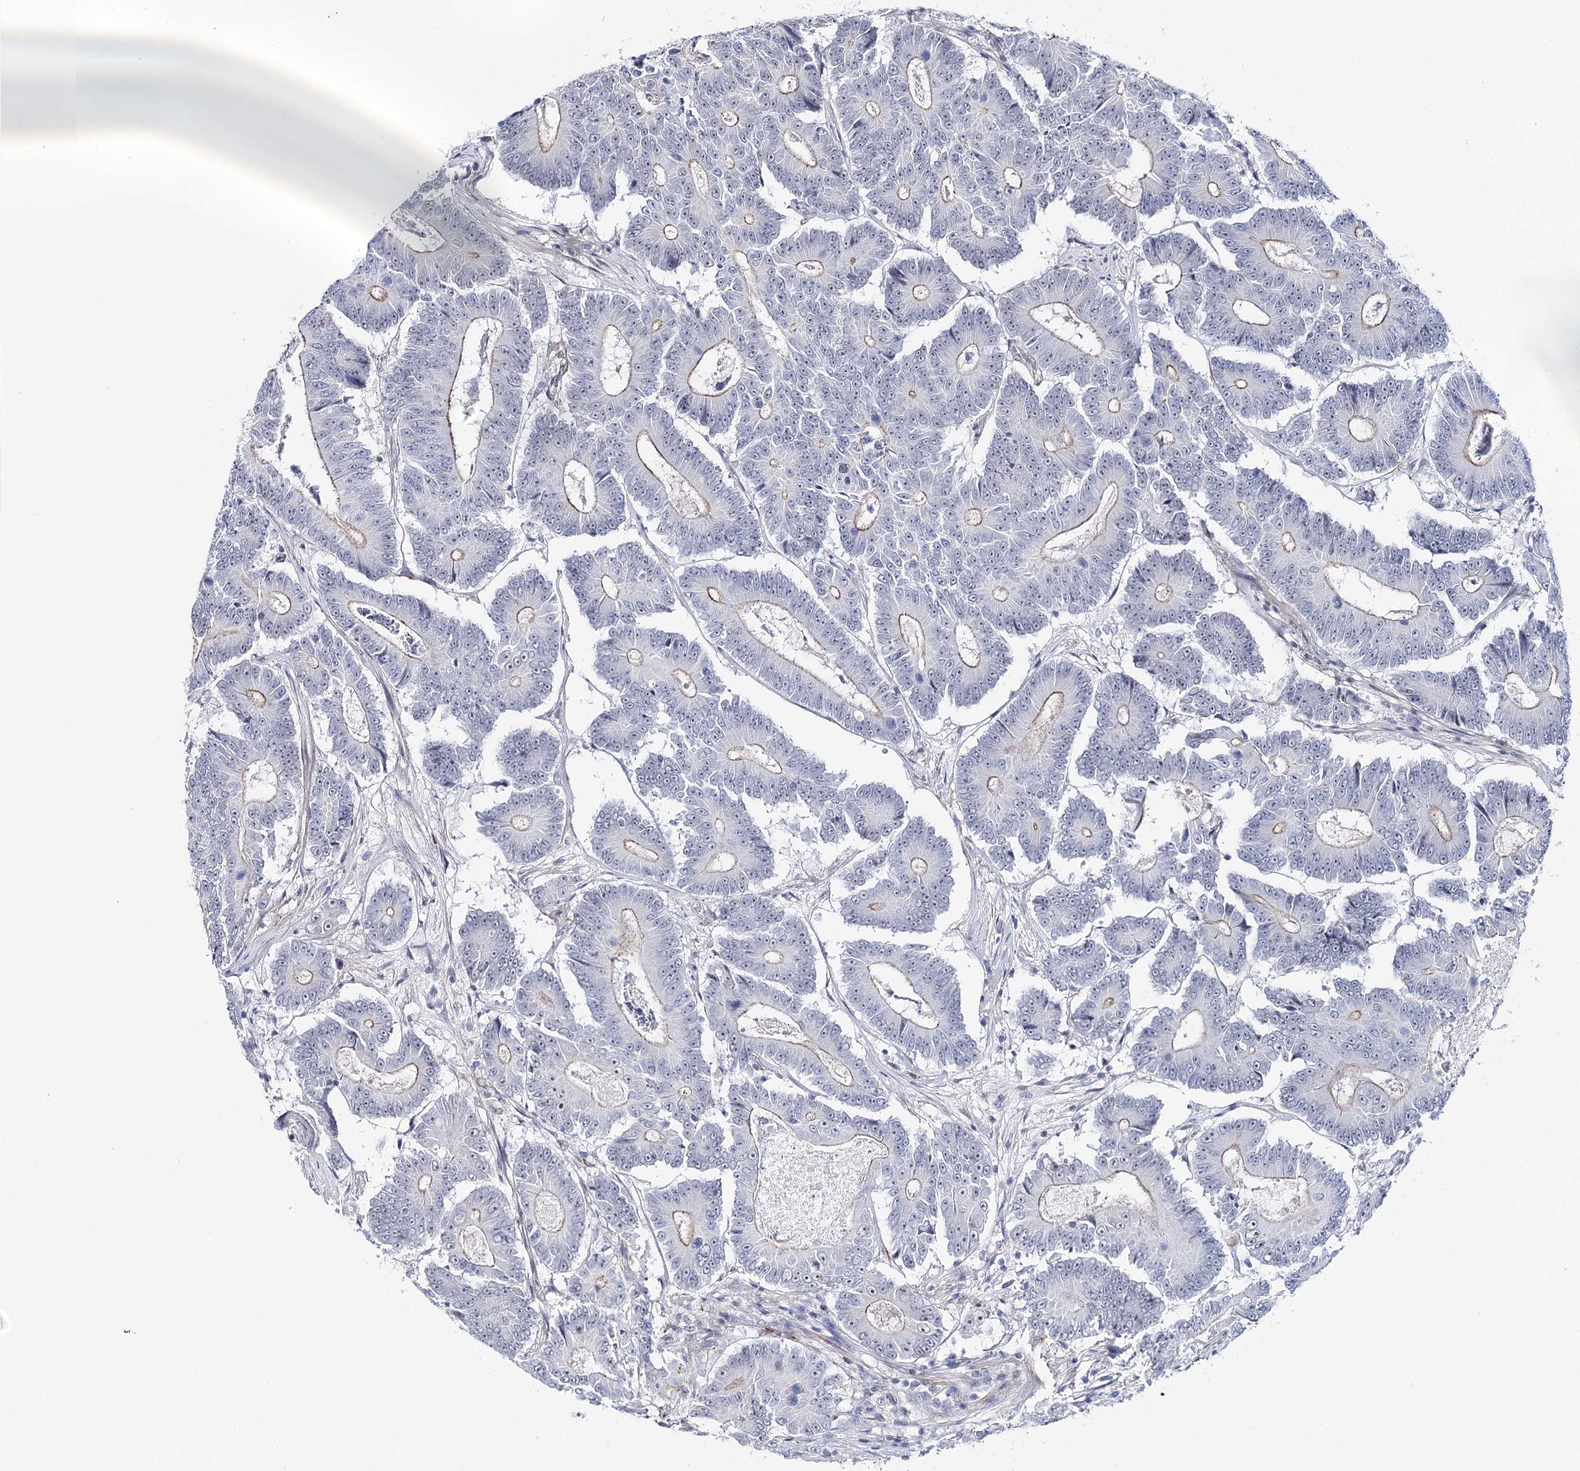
{"staining": {"intensity": "negative", "quantity": "none", "location": "none"}, "tissue": "colorectal cancer", "cell_type": "Tumor cells", "image_type": "cancer", "snomed": [{"axis": "morphology", "description": "Adenocarcinoma, NOS"}, {"axis": "topography", "description": "Colon"}], "caption": "Immunohistochemistry of human colorectal adenocarcinoma shows no positivity in tumor cells.", "gene": "AGXT2", "patient": {"sex": "male", "age": 83}}